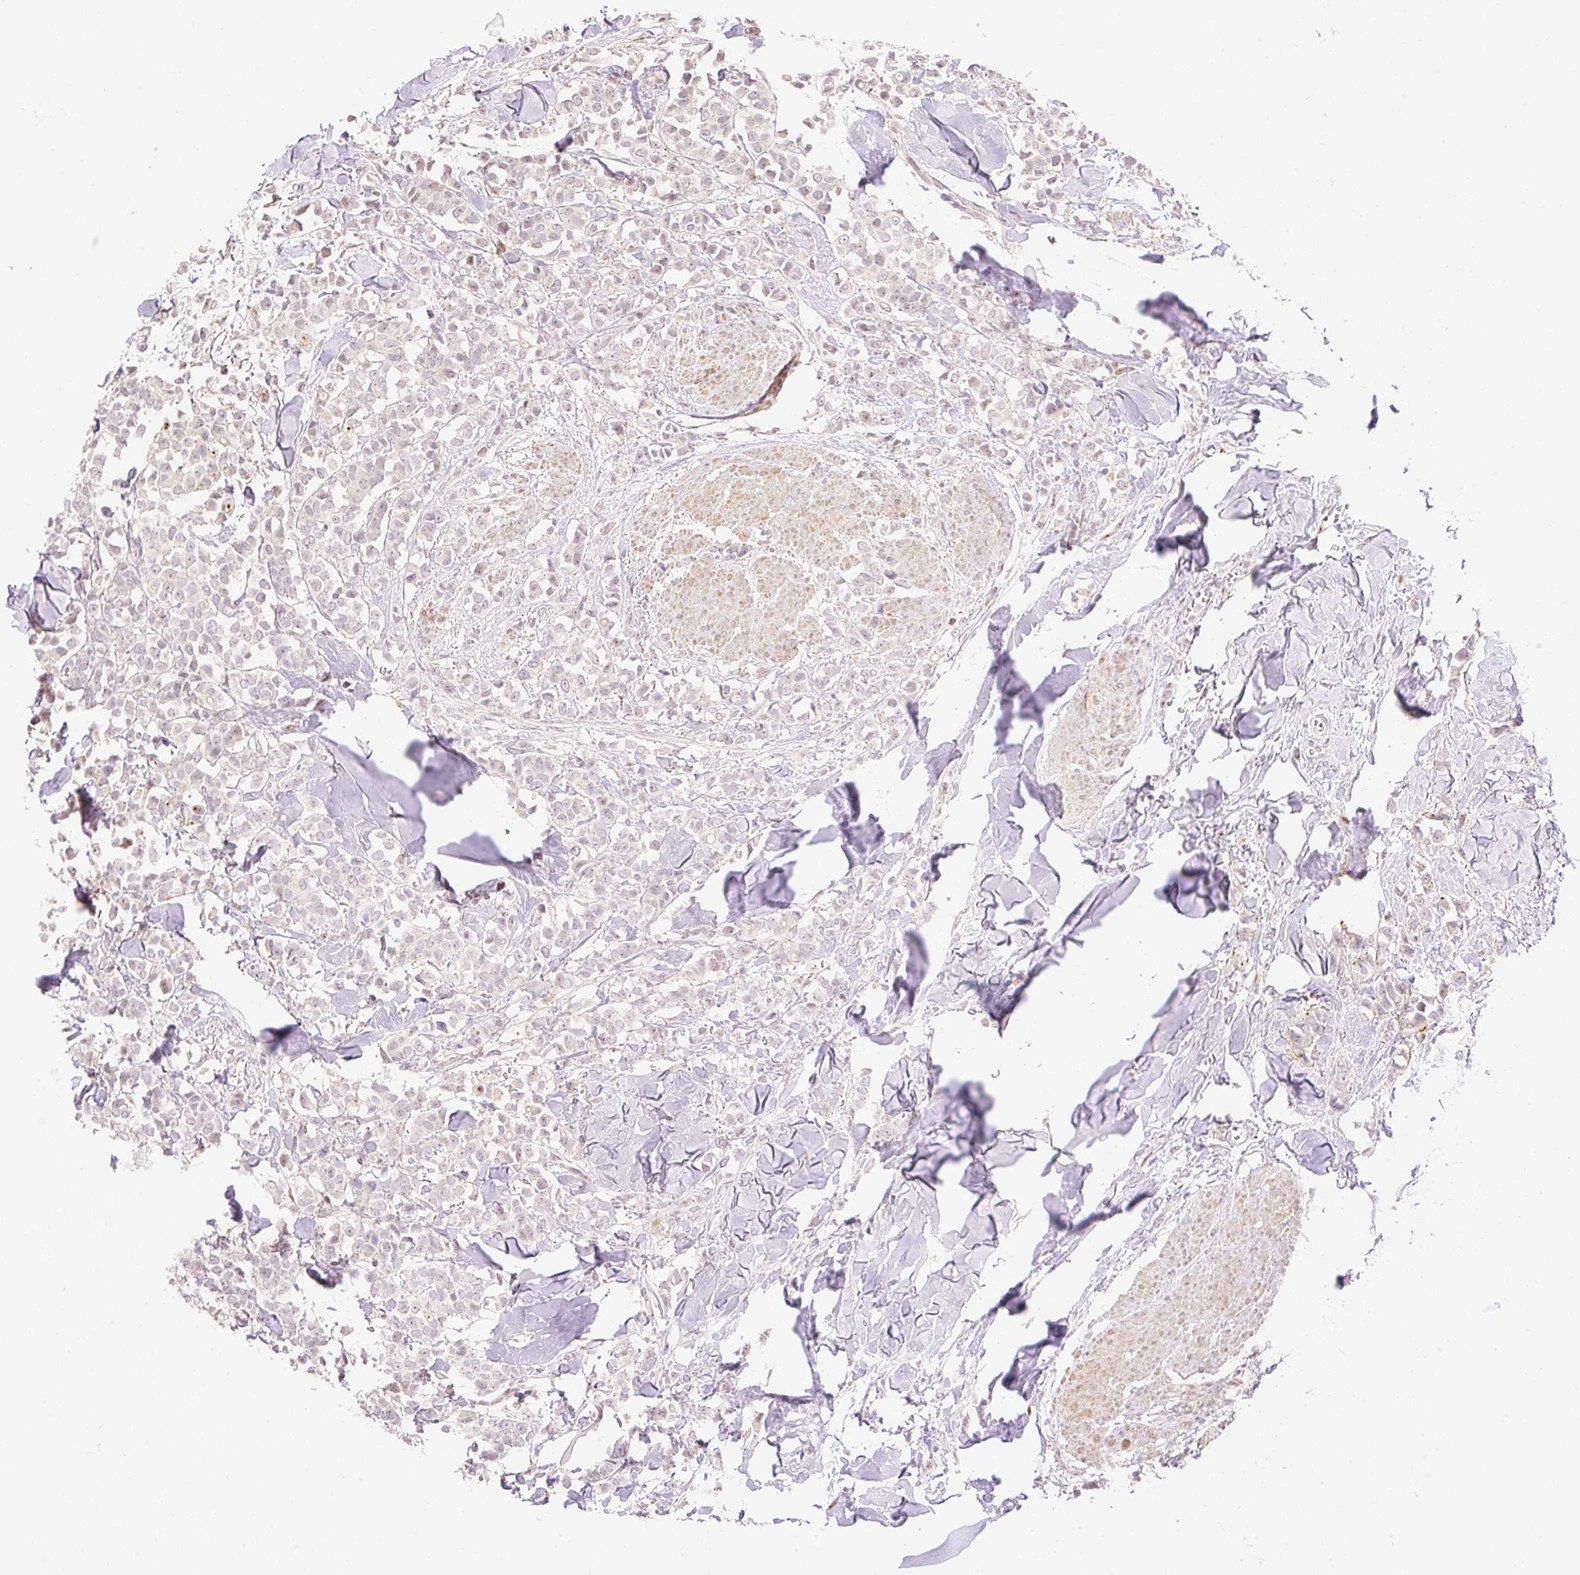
{"staining": {"intensity": "weak", "quantity": "<25%", "location": "nuclear"}, "tissue": "breast cancer", "cell_type": "Tumor cells", "image_type": "cancer", "snomed": [{"axis": "morphology", "description": "Lobular carcinoma"}, {"axis": "topography", "description": "Breast"}], "caption": "This is a histopathology image of IHC staining of breast cancer (lobular carcinoma), which shows no staining in tumor cells. (Brightfield microscopy of DAB (3,3'-diaminobenzidine) immunohistochemistry at high magnification).", "gene": "RIPPLY3", "patient": {"sex": "female", "age": 91}}